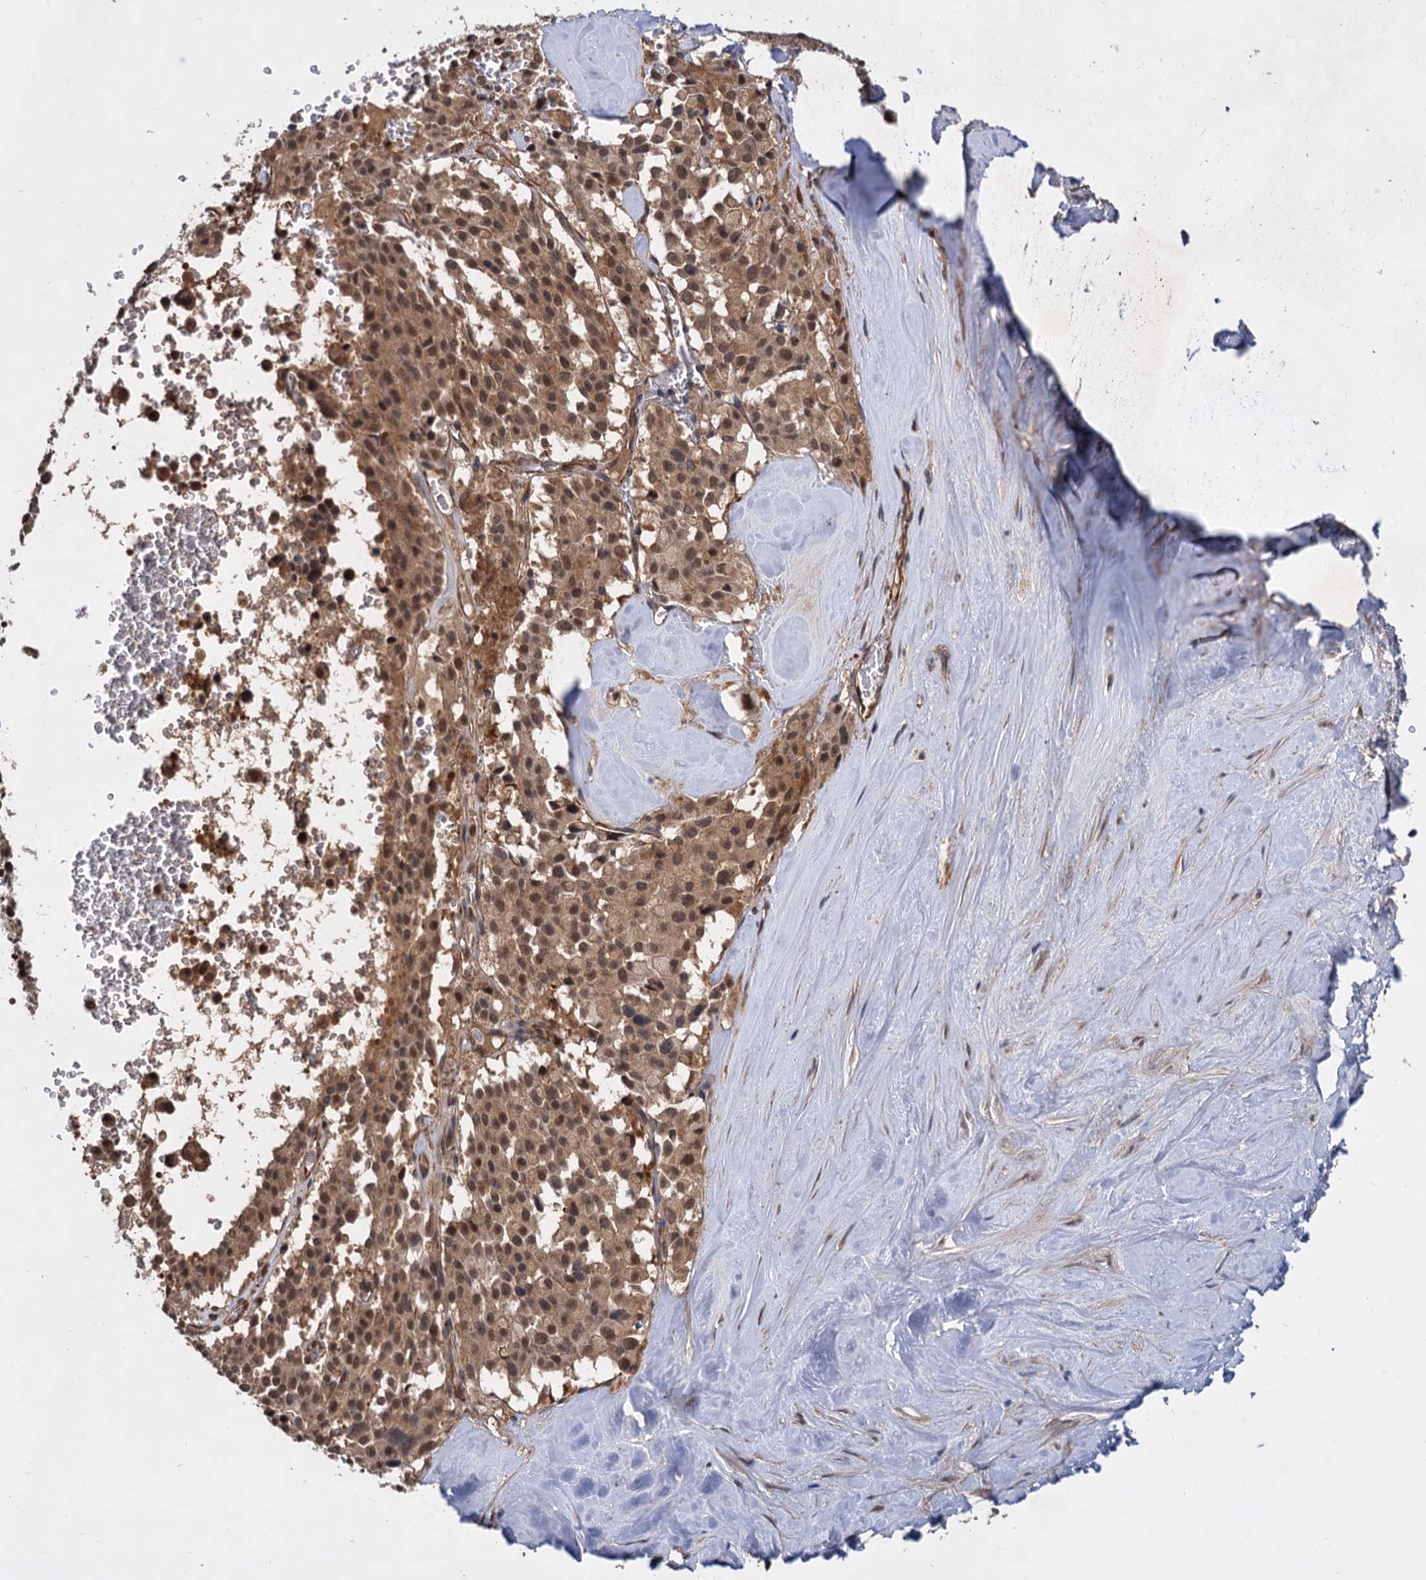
{"staining": {"intensity": "moderate", "quantity": ">75%", "location": "cytoplasmic/membranous,nuclear"}, "tissue": "pancreatic cancer", "cell_type": "Tumor cells", "image_type": "cancer", "snomed": [{"axis": "morphology", "description": "Adenocarcinoma, NOS"}, {"axis": "topography", "description": "Pancreas"}], "caption": "Immunohistochemistry of human pancreatic cancer exhibits medium levels of moderate cytoplasmic/membranous and nuclear staining in approximately >75% of tumor cells. The staining is performed using DAB (3,3'-diaminobenzidine) brown chromogen to label protein expression. The nuclei are counter-stained blue using hematoxylin.", "gene": "PSMD4", "patient": {"sex": "male", "age": 65}}